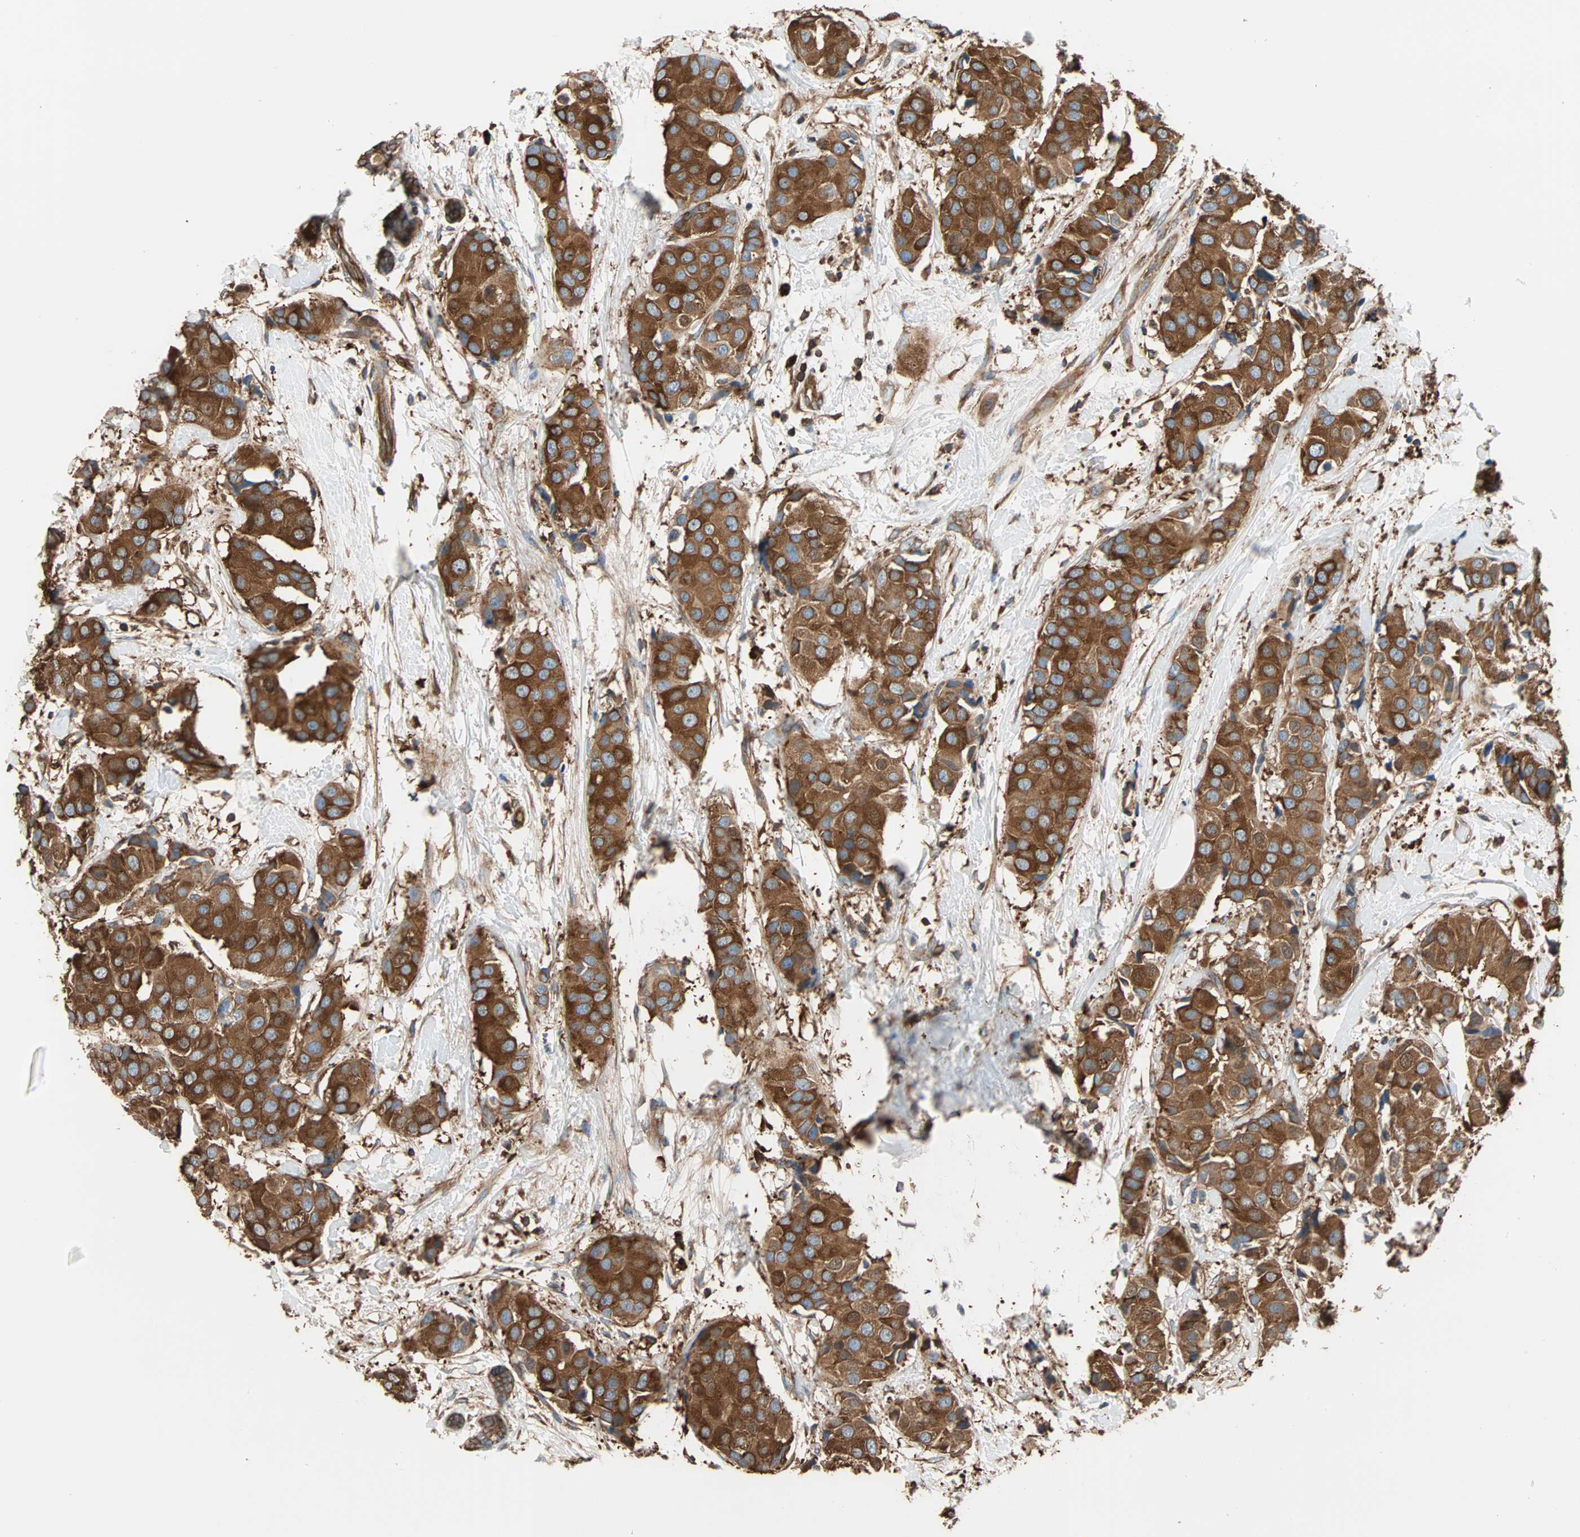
{"staining": {"intensity": "strong", "quantity": ">75%", "location": "cytoplasmic/membranous"}, "tissue": "breast cancer", "cell_type": "Tumor cells", "image_type": "cancer", "snomed": [{"axis": "morphology", "description": "Normal tissue, NOS"}, {"axis": "morphology", "description": "Duct carcinoma"}, {"axis": "topography", "description": "Breast"}], "caption": "Strong cytoplasmic/membranous protein expression is appreciated in about >75% of tumor cells in breast cancer (invasive ductal carcinoma). The staining was performed using DAB (3,3'-diaminobenzidine) to visualize the protein expression in brown, while the nuclei were stained in blue with hematoxylin (Magnification: 20x).", "gene": "EEF2", "patient": {"sex": "female", "age": 39}}